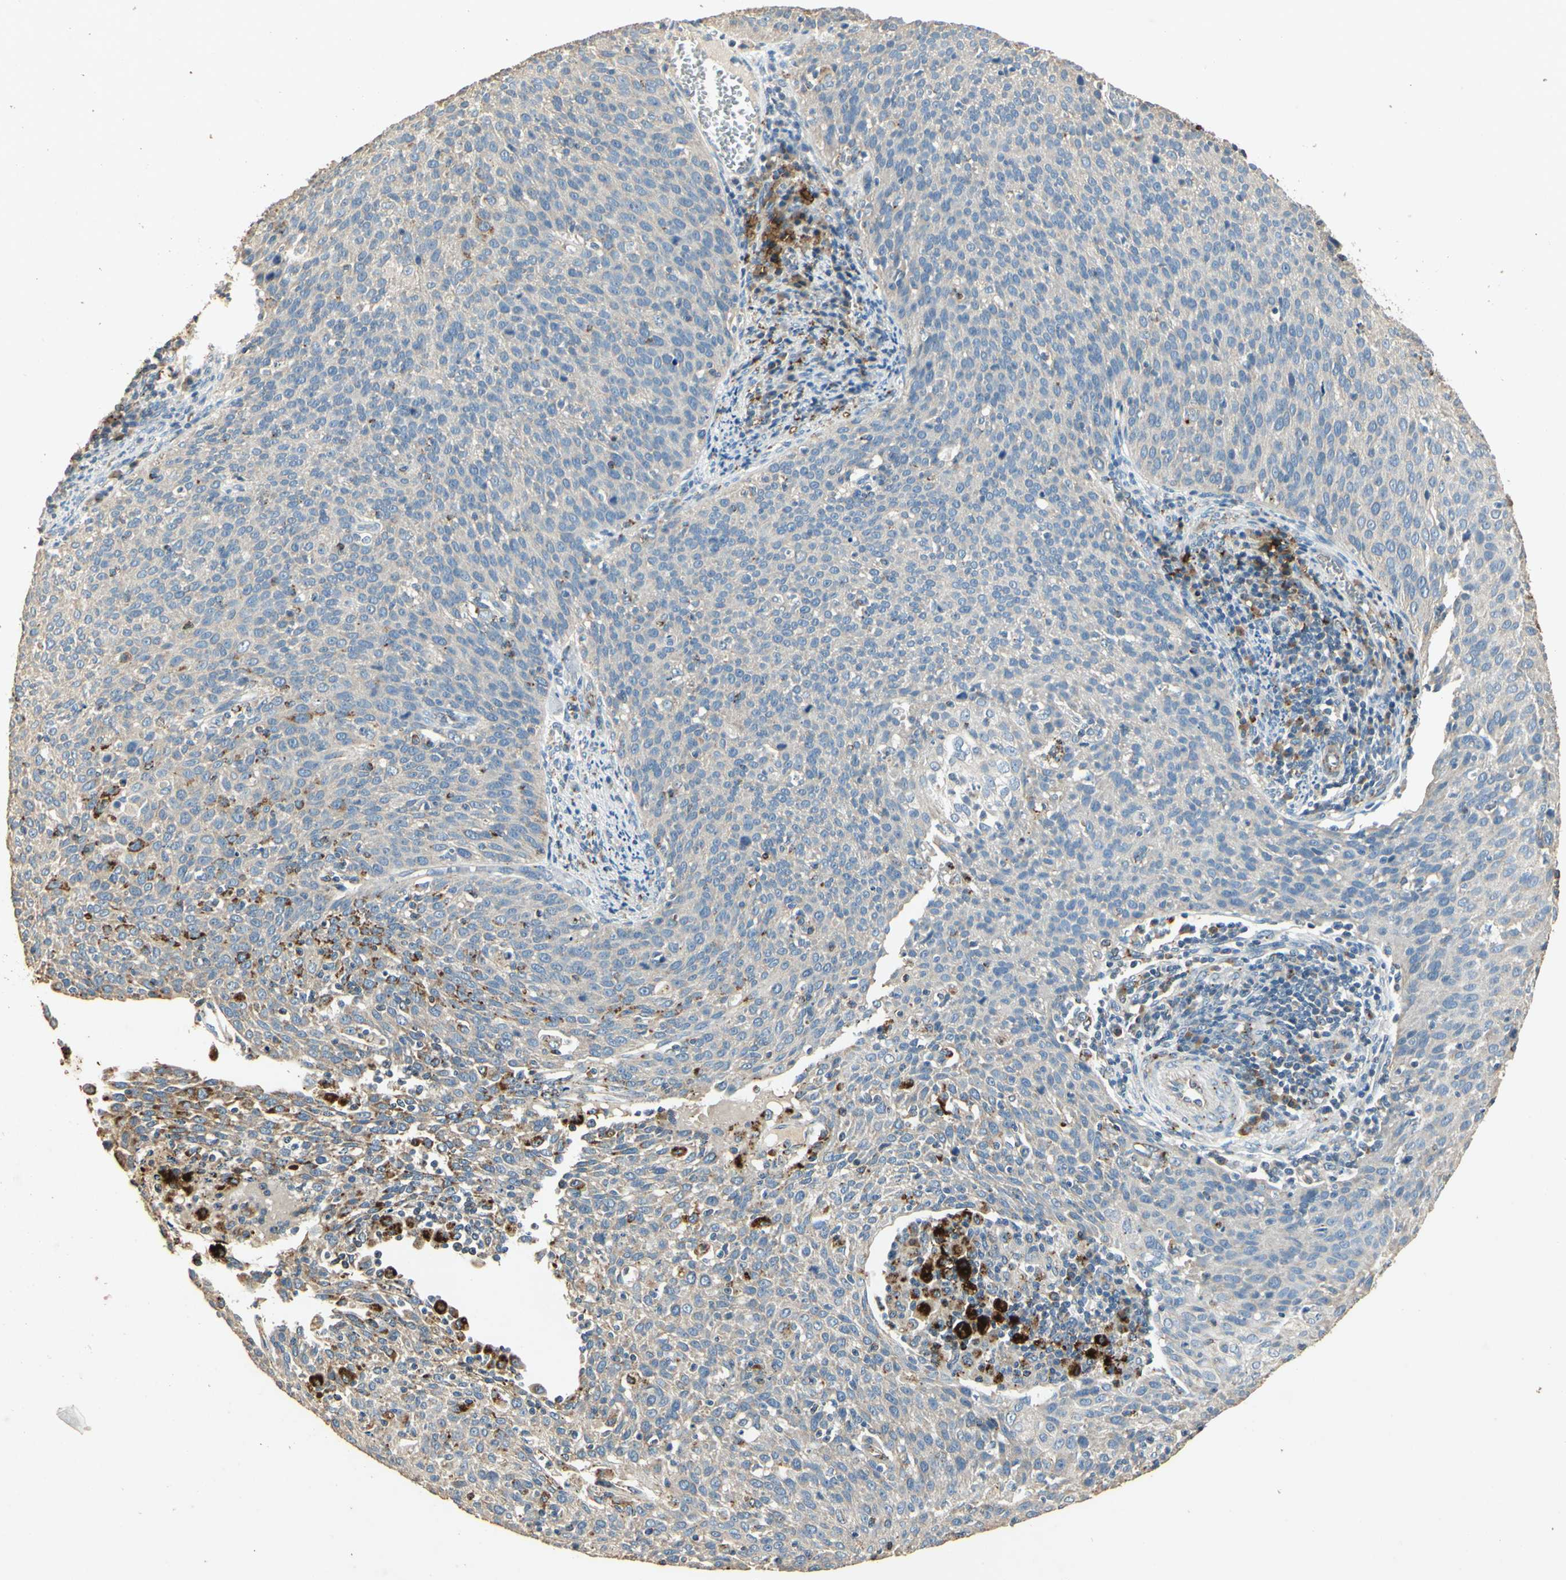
{"staining": {"intensity": "negative", "quantity": "none", "location": "none"}, "tissue": "cervical cancer", "cell_type": "Tumor cells", "image_type": "cancer", "snomed": [{"axis": "morphology", "description": "Squamous cell carcinoma, NOS"}, {"axis": "topography", "description": "Cervix"}], "caption": "This is an immunohistochemistry micrograph of squamous cell carcinoma (cervical). There is no staining in tumor cells.", "gene": "ARHGEF17", "patient": {"sex": "female", "age": 38}}